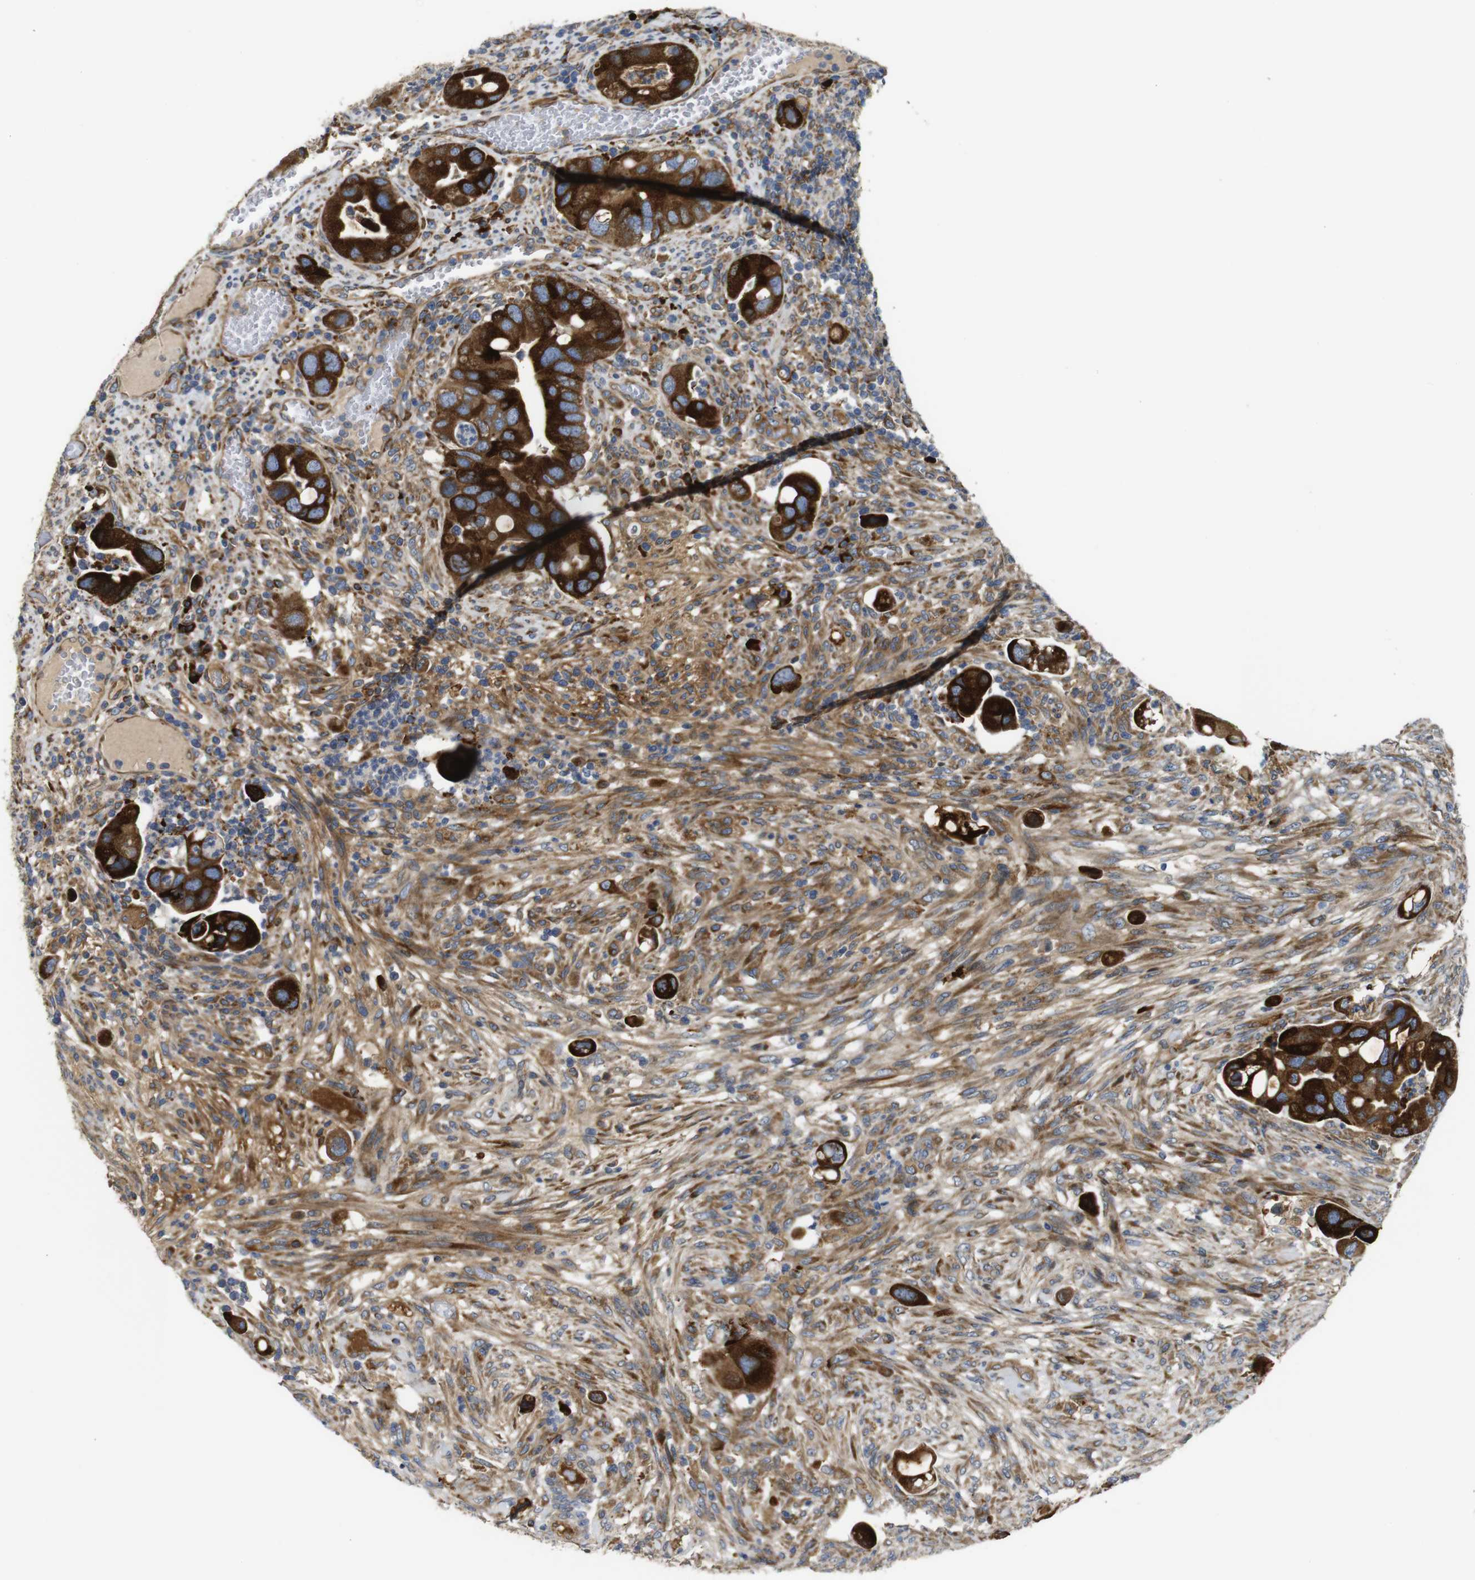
{"staining": {"intensity": "strong", "quantity": ">75%", "location": "cytoplasmic/membranous"}, "tissue": "colorectal cancer", "cell_type": "Tumor cells", "image_type": "cancer", "snomed": [{"axis": "morphology", "description": "Adenocarcinoma, NOS"}, {"axis": "topography", "description": "Rectum"}], "caption": "Immunohistochemical staining of human colorectal cancer displays high levels of strong cytoplasmic/membranous protein staining in approximately >75% of tumor cells.", "gene": "UBE2G2", "patient": {"sex": "female", "age": 57}}